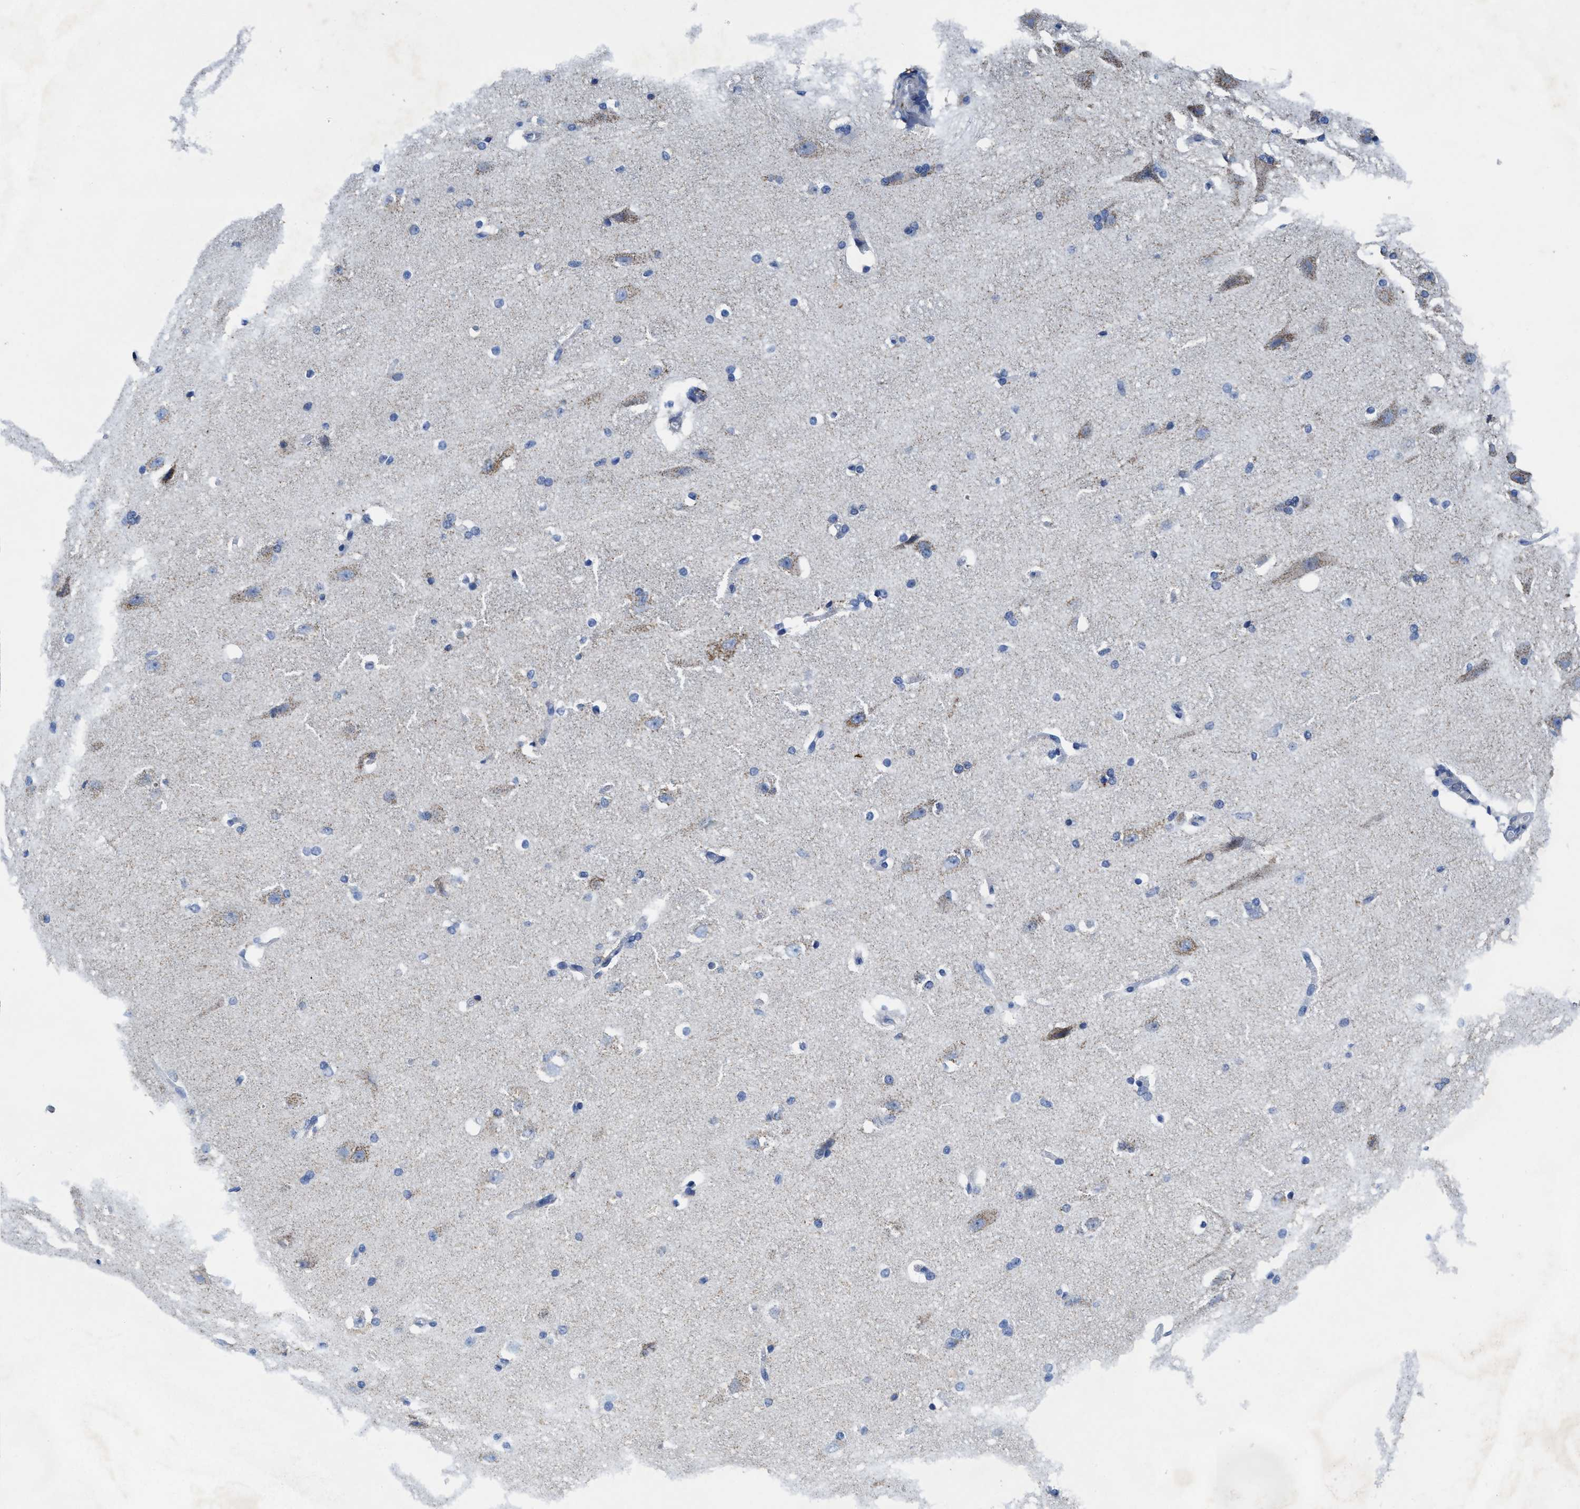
{"staining": {"intensity": "negative", "quantity": "none", "location": "none"}, "tissue": "cerebral cortex", "cell_type": "Endothelial cells", "image_type": "normal", "snomed": [{"axis": "morphology", "description": "Normal tissue, NOS"}, {"axis": "topography", "description": "Cerebral cortex"}, {"axis": "topography", "description": "Hippocampus"}], "caption": "Photomicrograph shows no significant protein staining in endothelial cells of benign cerebral cortex. Brightfield microscopy of immunohistochemistry stained with DAB (3,3'-diaminobenzidine) (brown) and hematoxylin (blue), captured at high magnification.", "gene": "TBRG4", "patient": {"sex": "female", "age": 19}}